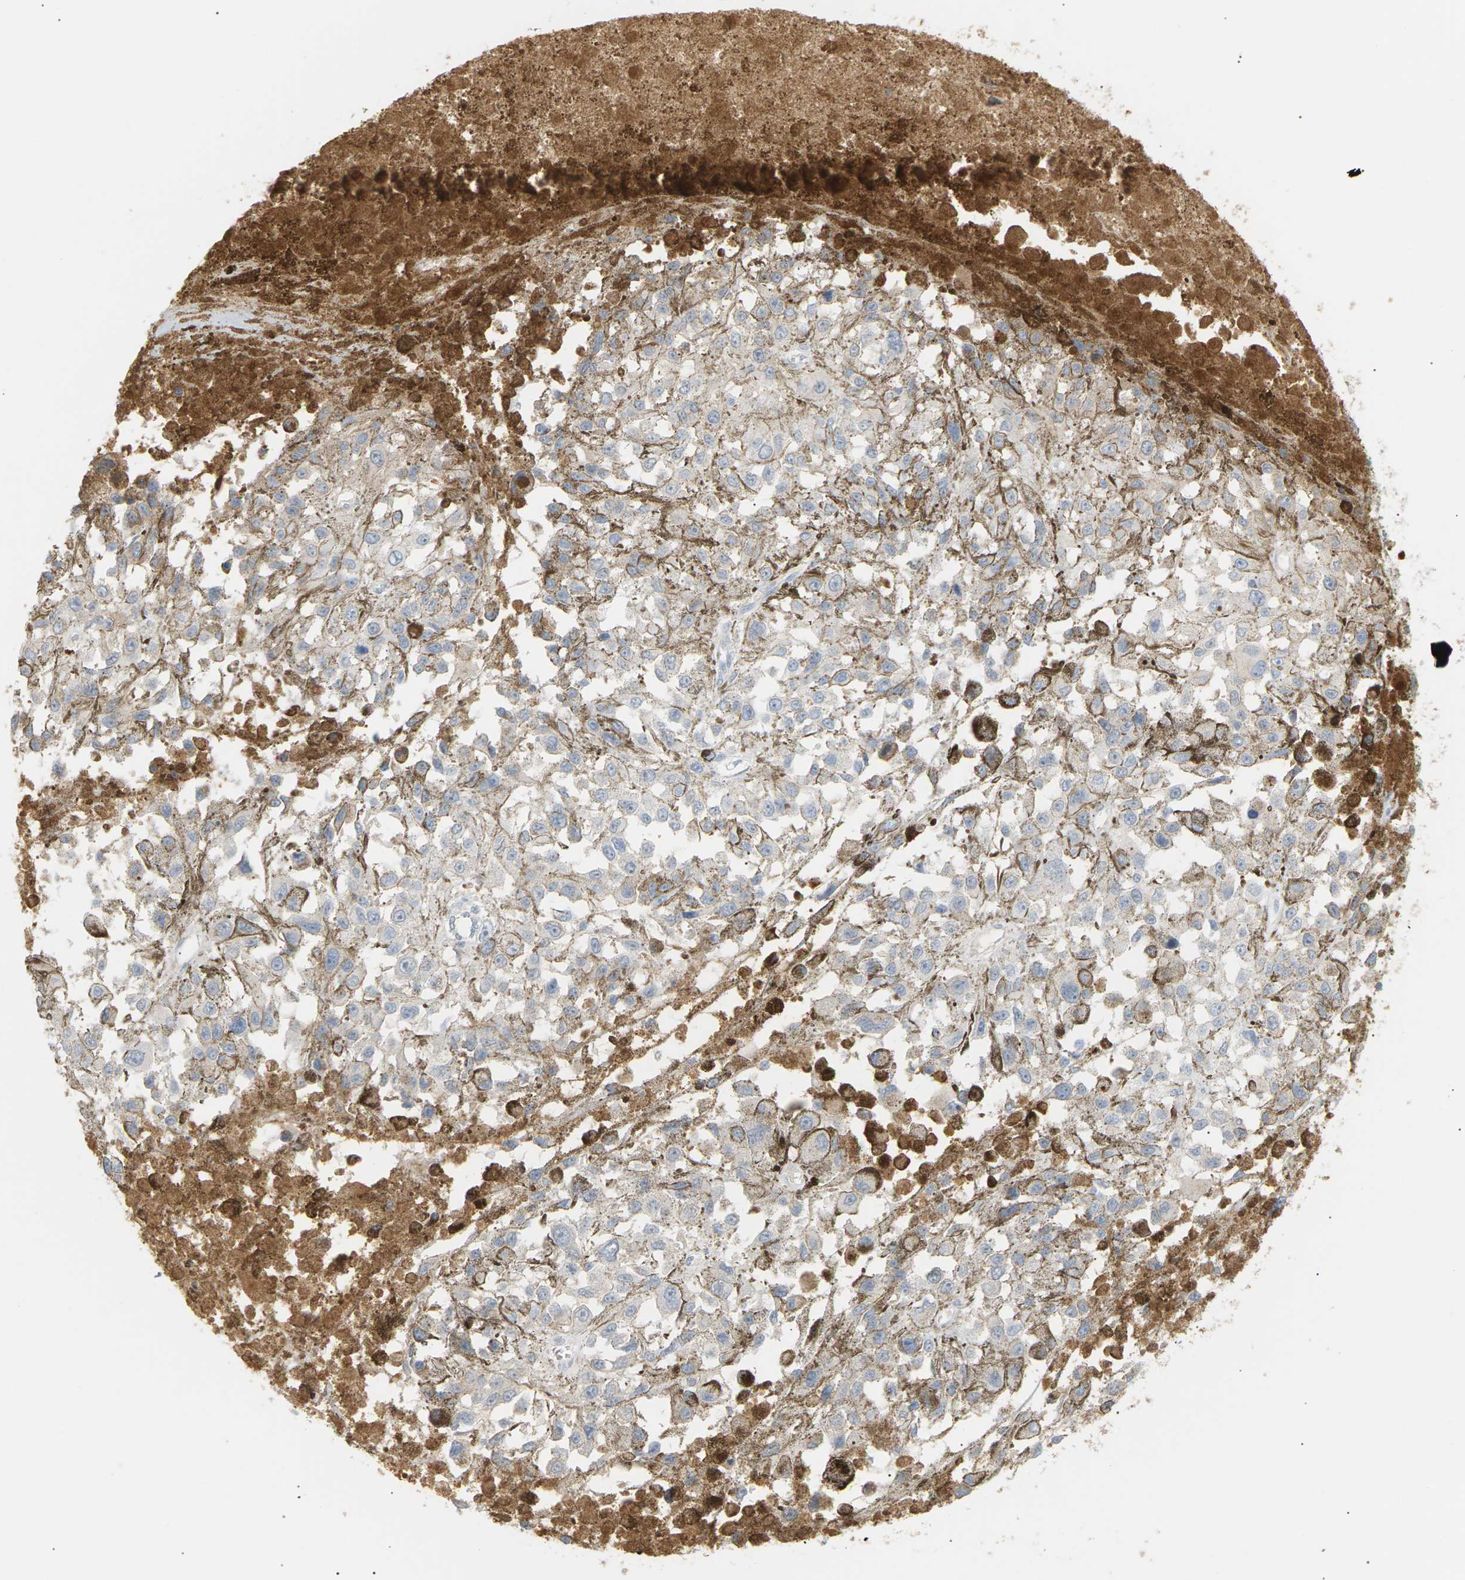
{"staining": {"intensity": "negative", "quantity": "none", "location": "none"}, "tissue": "melanoma", "cell_type": "Tumor cells", "image_type": "cancer", "snomed": [{"axis": "morphology", "description": "Malignant melanoma, Metastatic site"}, {"axis": "topography", "description": "Lymph node"}], "caption": "Micrograph shows no protein positivity in tumor cells of malignant melanoma (metastatic site) tissue. (Stains: DAB (3,3'-diaminobenzidine) immunohistochemistry (IHC) with hematoxylin counter stain, Microscopy: brightfield microscopy at high magnification).", "gene": "IGLC3", "patient": {"sex": "male", "age": 59}}